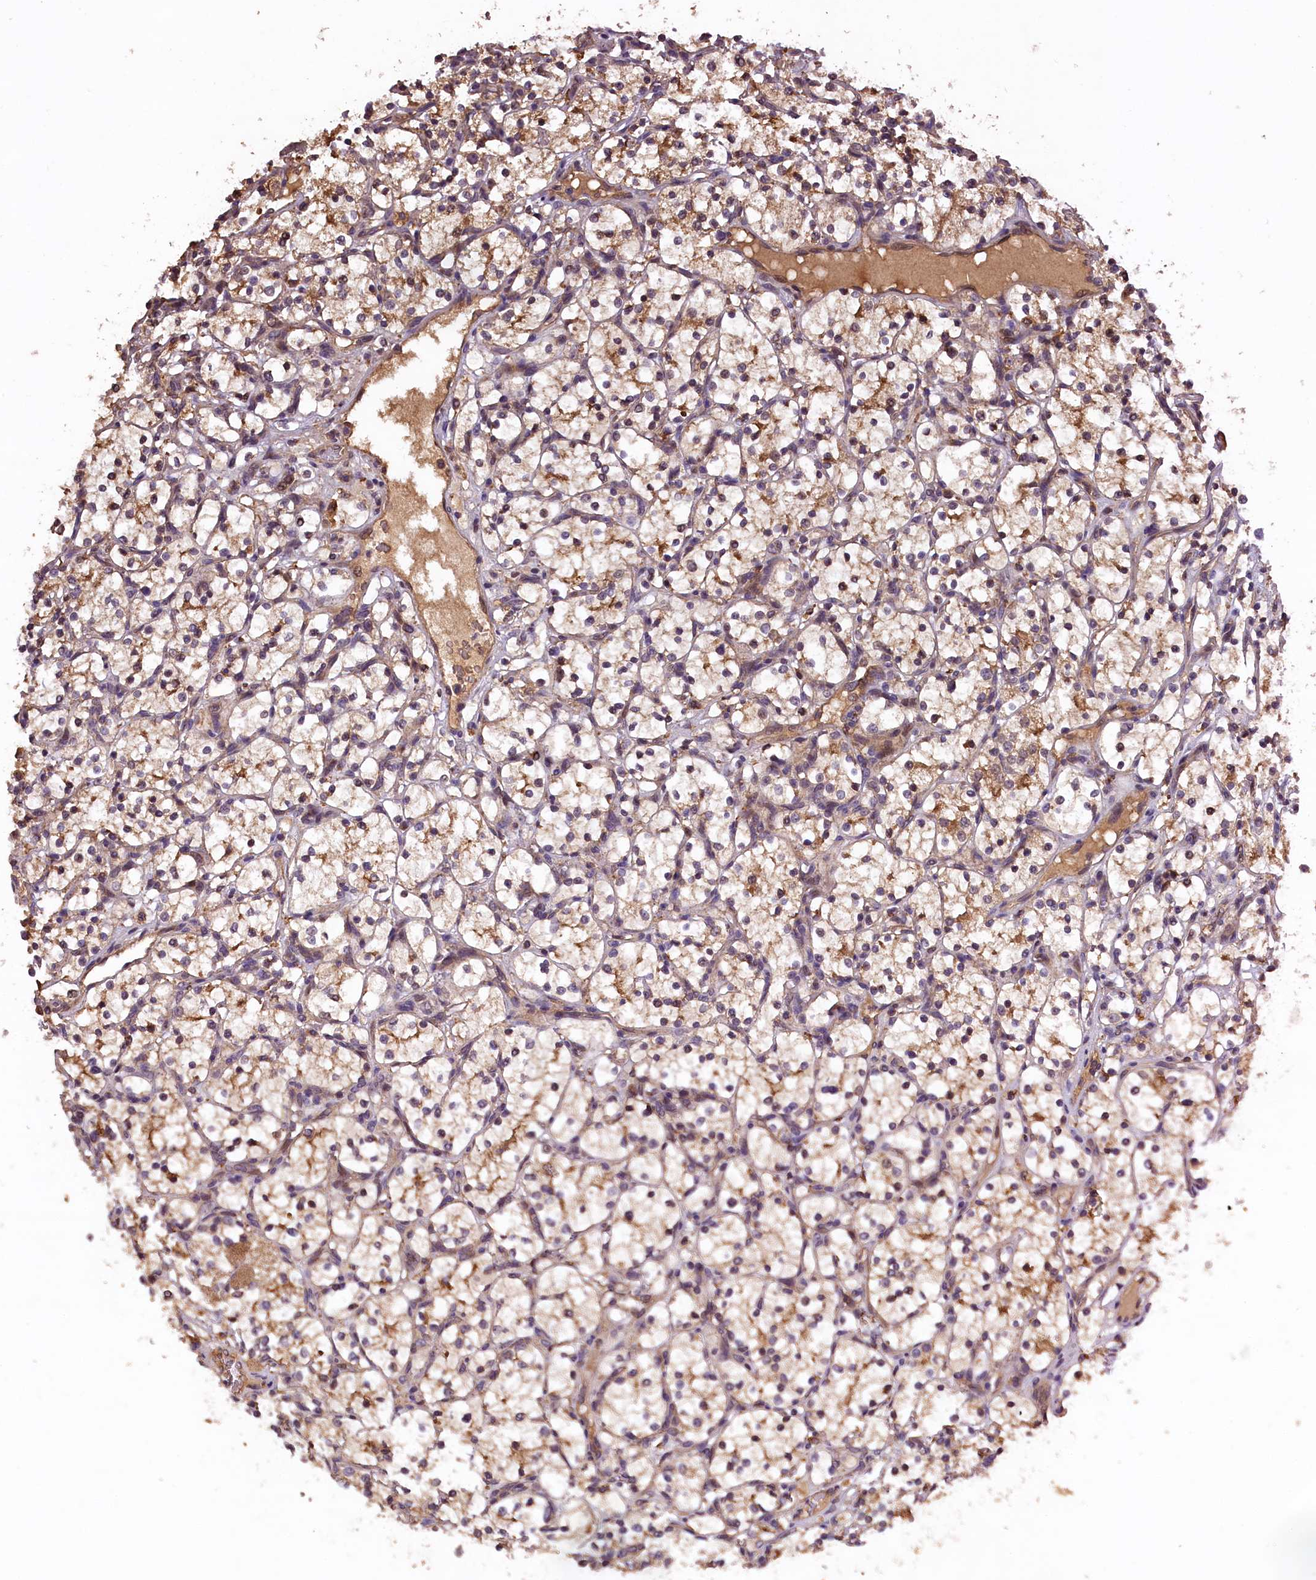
{"staining": {"intensity": "moderate", "quantity": "25%-75%", "location": "cytoplasmic/membranous"}, "tissue": "renal cancer", "cell_type": "Tumor cells", "image_type": "cancer", "snomed": [{"axis": "morphology", "description": "Adenocarcinoma, NOS"}, {"axis": "topography", "description": "Kidney"}], "caption": "High-magnification brightfield microscopy of adenocarcinoma (renal) stained with DAB (brown) and counterstained with hematoxylin (blue). tumor cells exhibit moderate cytoplasmic/membranous staining is identified in about25%-75% of cells.", "gene": "PLXNB1", "patient": {"sex": "female", "age": 69}}